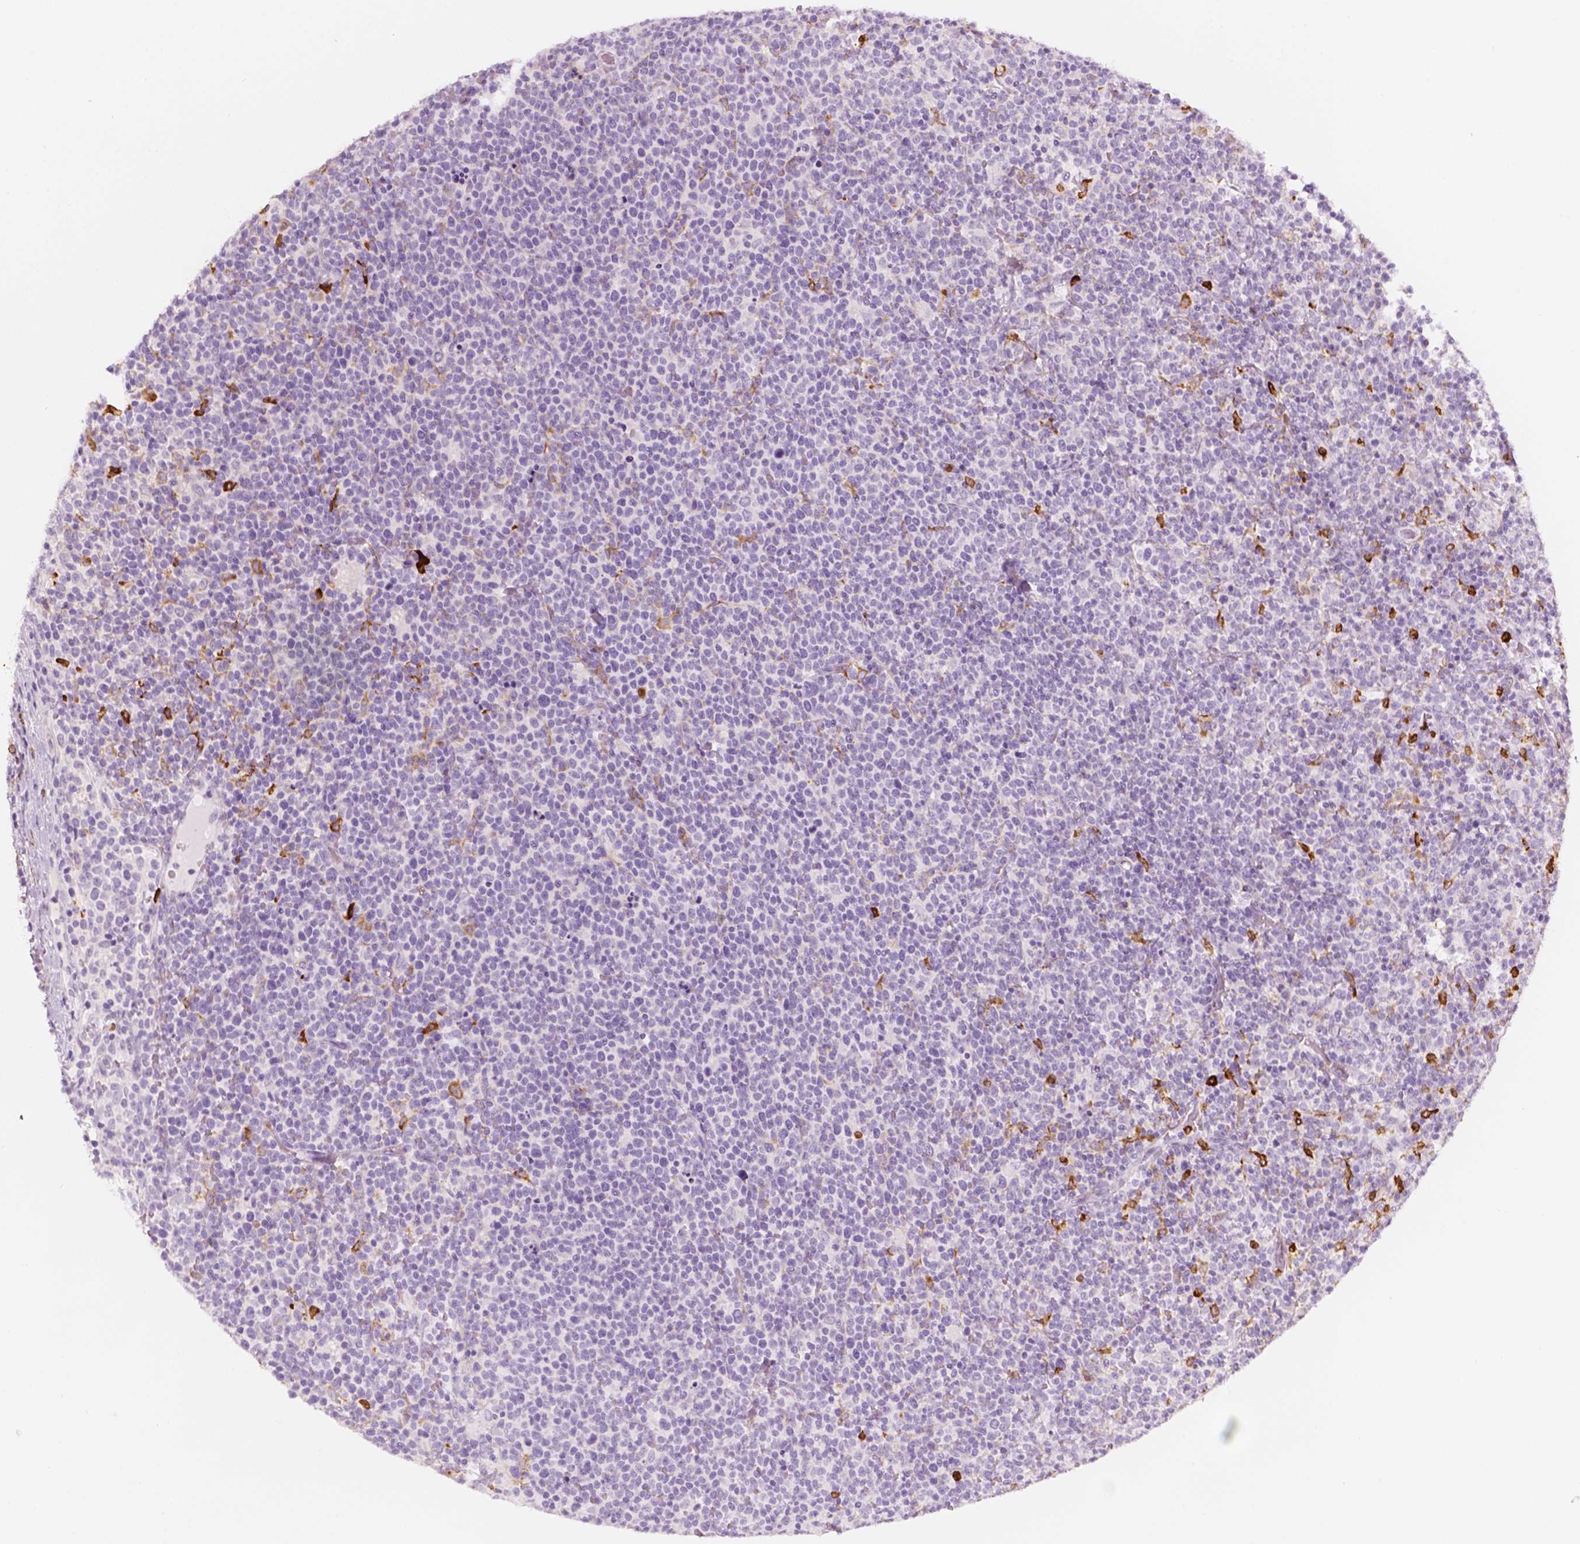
{"staining": {"intensity": "negative", "quantity": "none", "location": "none"}, "tissue": "lymphoma", "cell_type": "Tumor cells", "image_type": "cancer", "snomed": [{"axis": "morphology", "description": "Malignant lymphoma, non-Hodgkin's type, High grade"}, {"axis": "topography", "description": "Lymph node"}], "caption": "An immunohistochemistry (IHC) micrograph of malignant lymphoma, non-Hodgkin's type (high-grade) is shown. There is no staining in tumor cells of malignant lymphoma, non-Hodgkin's type (high-grade).", "gene": "CES1", "patient": {"sex": "male", "age": 61}}